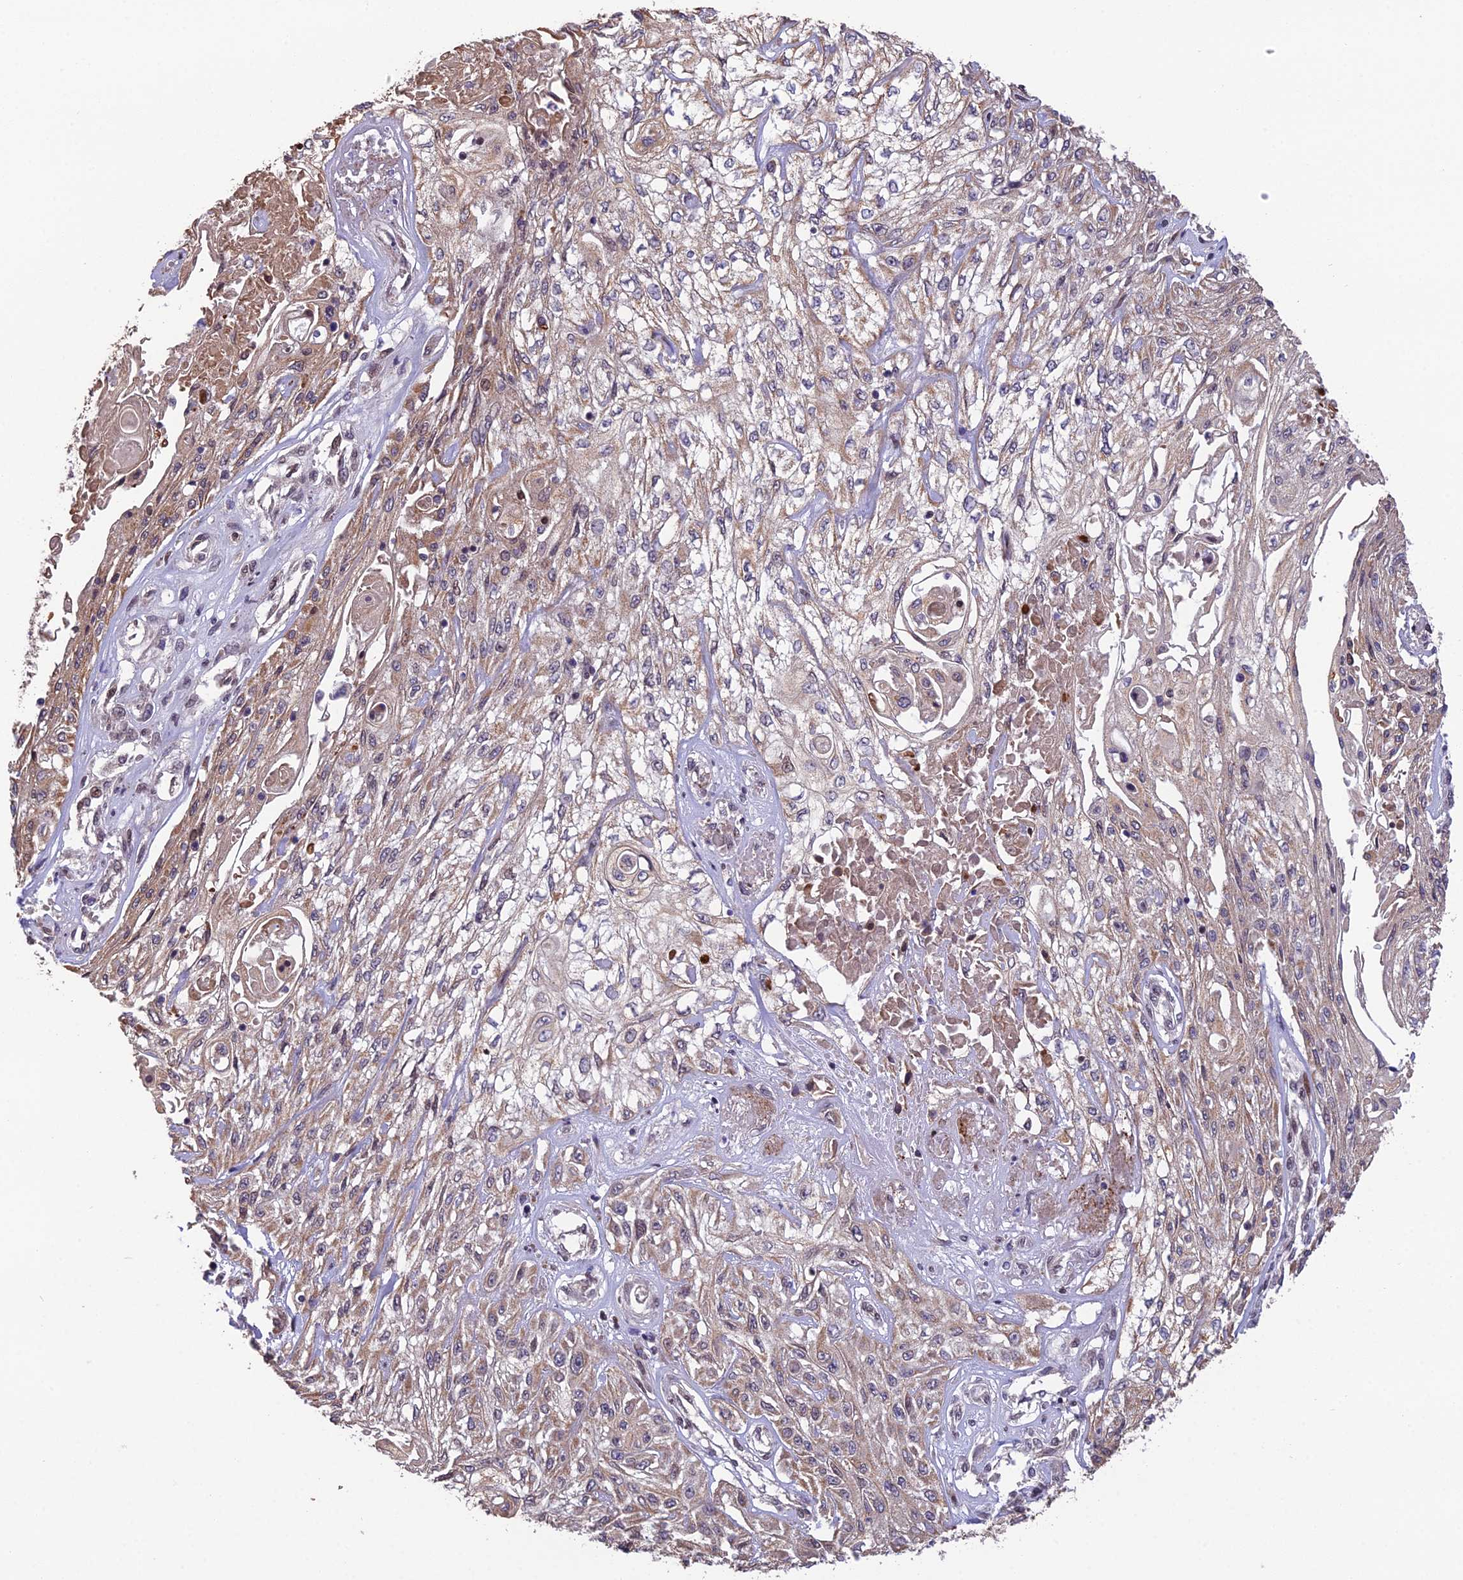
{"staining": {"intensity": "weak", "quantity": "25%-75%", "location": "cytoplasmic/membranous"}, "tissue": "skin cancer", "cell_type": "Tumor cells", "image_type": "cancer", "snomed": [{"axis": "morphology", "description": "Squamous cell carcinoma, NOS"}, {"axis": "morphology", "description": "Squamous cell carcinoma, metastatic, NOS"}, {"axis": "topography", "description": "Skin"}, {"axis": "topography", "description": "Lymph node"}], "caption": "Squamous cell carcinoma (skin) was stained to show a protein in brown. There is low levels of weak cytoplasmic/membranous expression in approximately 25%-75% of tumor cells. The protein is stained brown, and the nuclei are stained in blue (DAB (3,3'-diaminobenzidine) IHC with brightfield microscopy, high magnification).", "gene": "CYP2R1", "patient": {"sex": "male", "age": 75}}